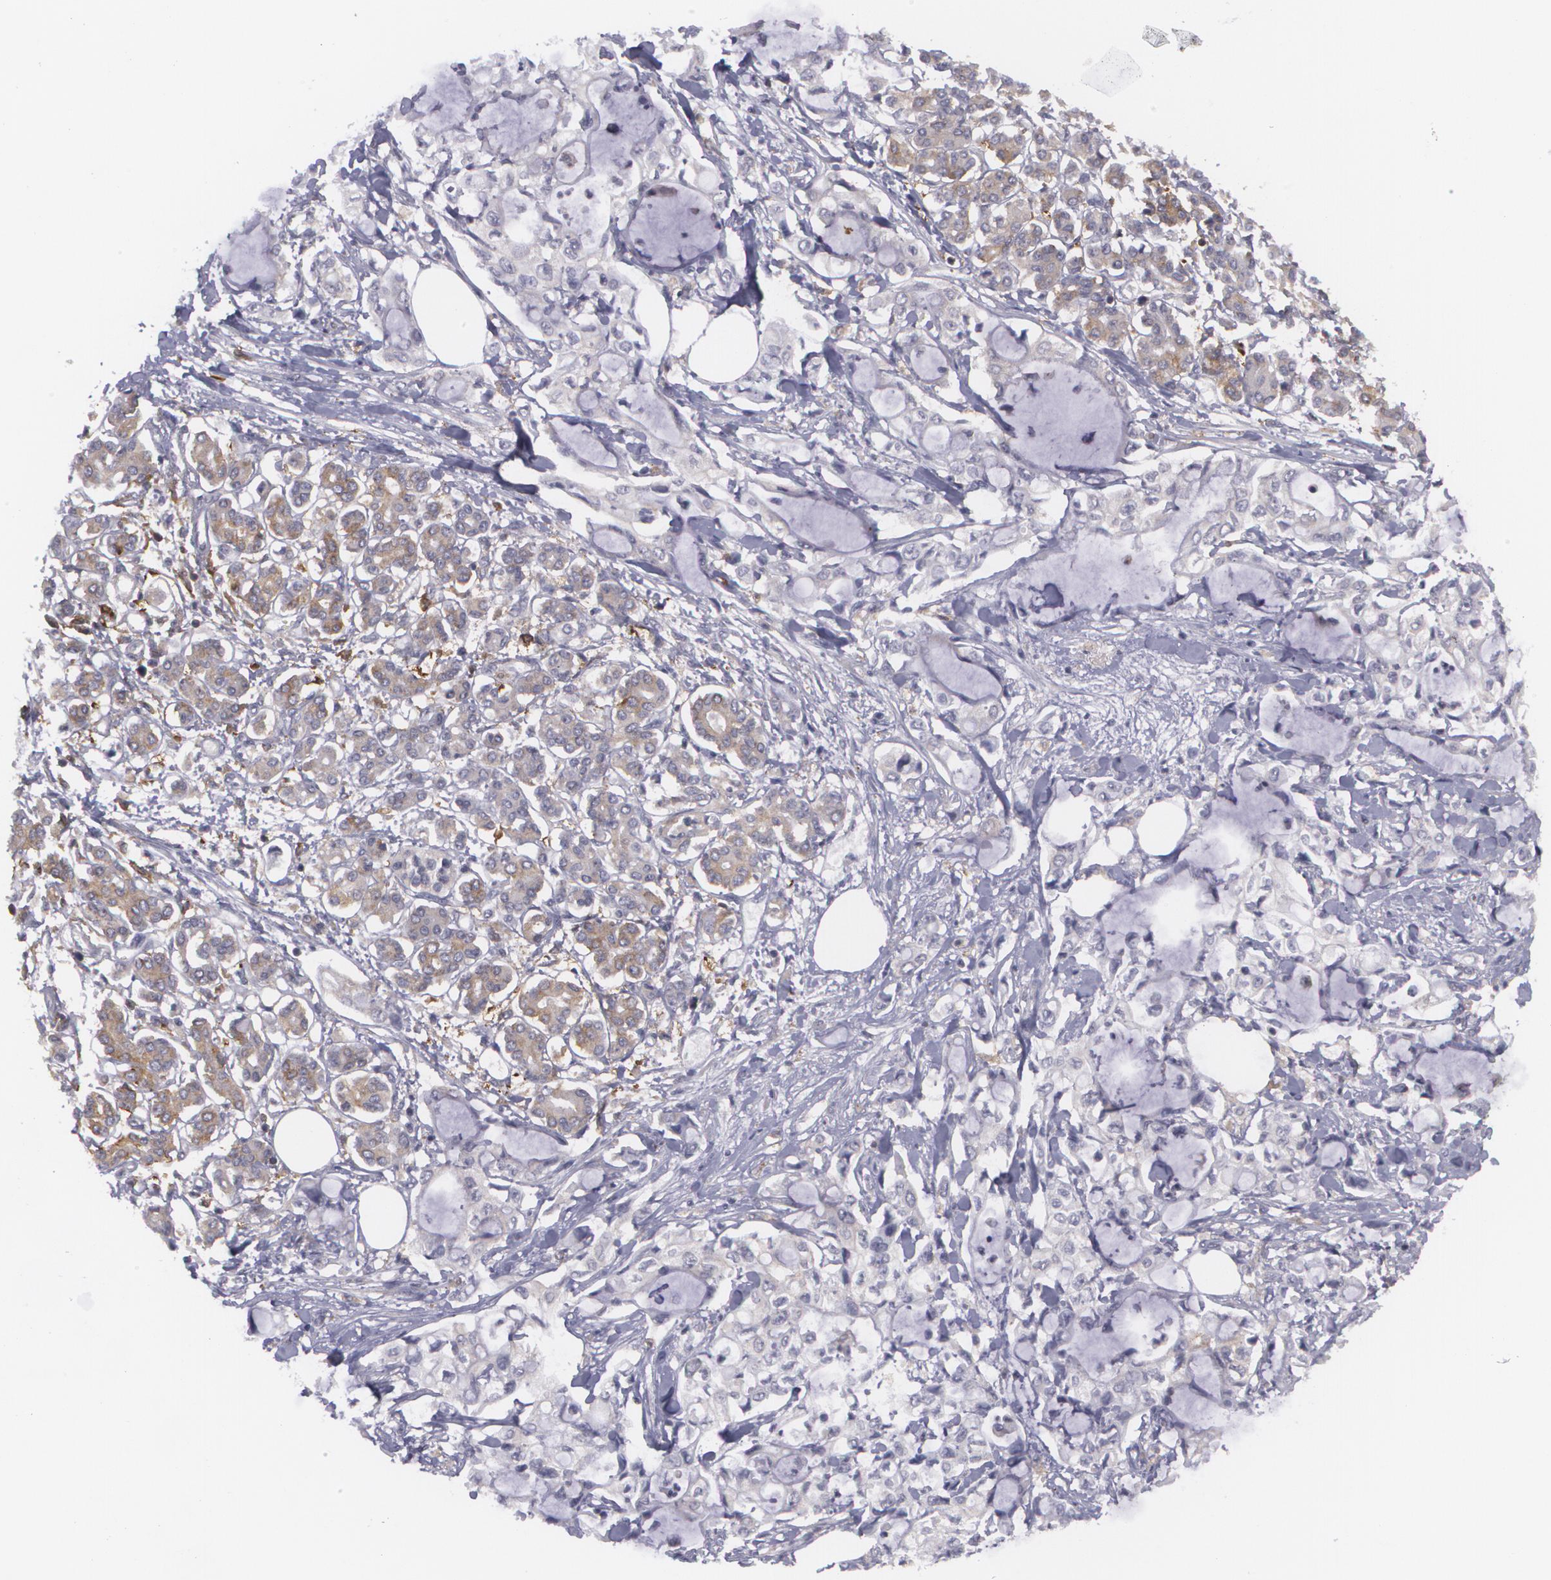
{"staining": {"intensity": "negative", "quantity": "none", "location": "none"}, "tissue": "pancreatic cancer", "cell_type": "Tumor cells", "image_type": "cancer", "snomed": [{"axis": "morphology", "description": "Adenocarcinoma, NOS"}, {"axis": "topography", "description": "Pancreas"}], "caption": "Tumor cells are negative for brown protein staining in pancreatic cancer.", "gene": "BIN1", "patient": {"sex": "female", "age": 70}}